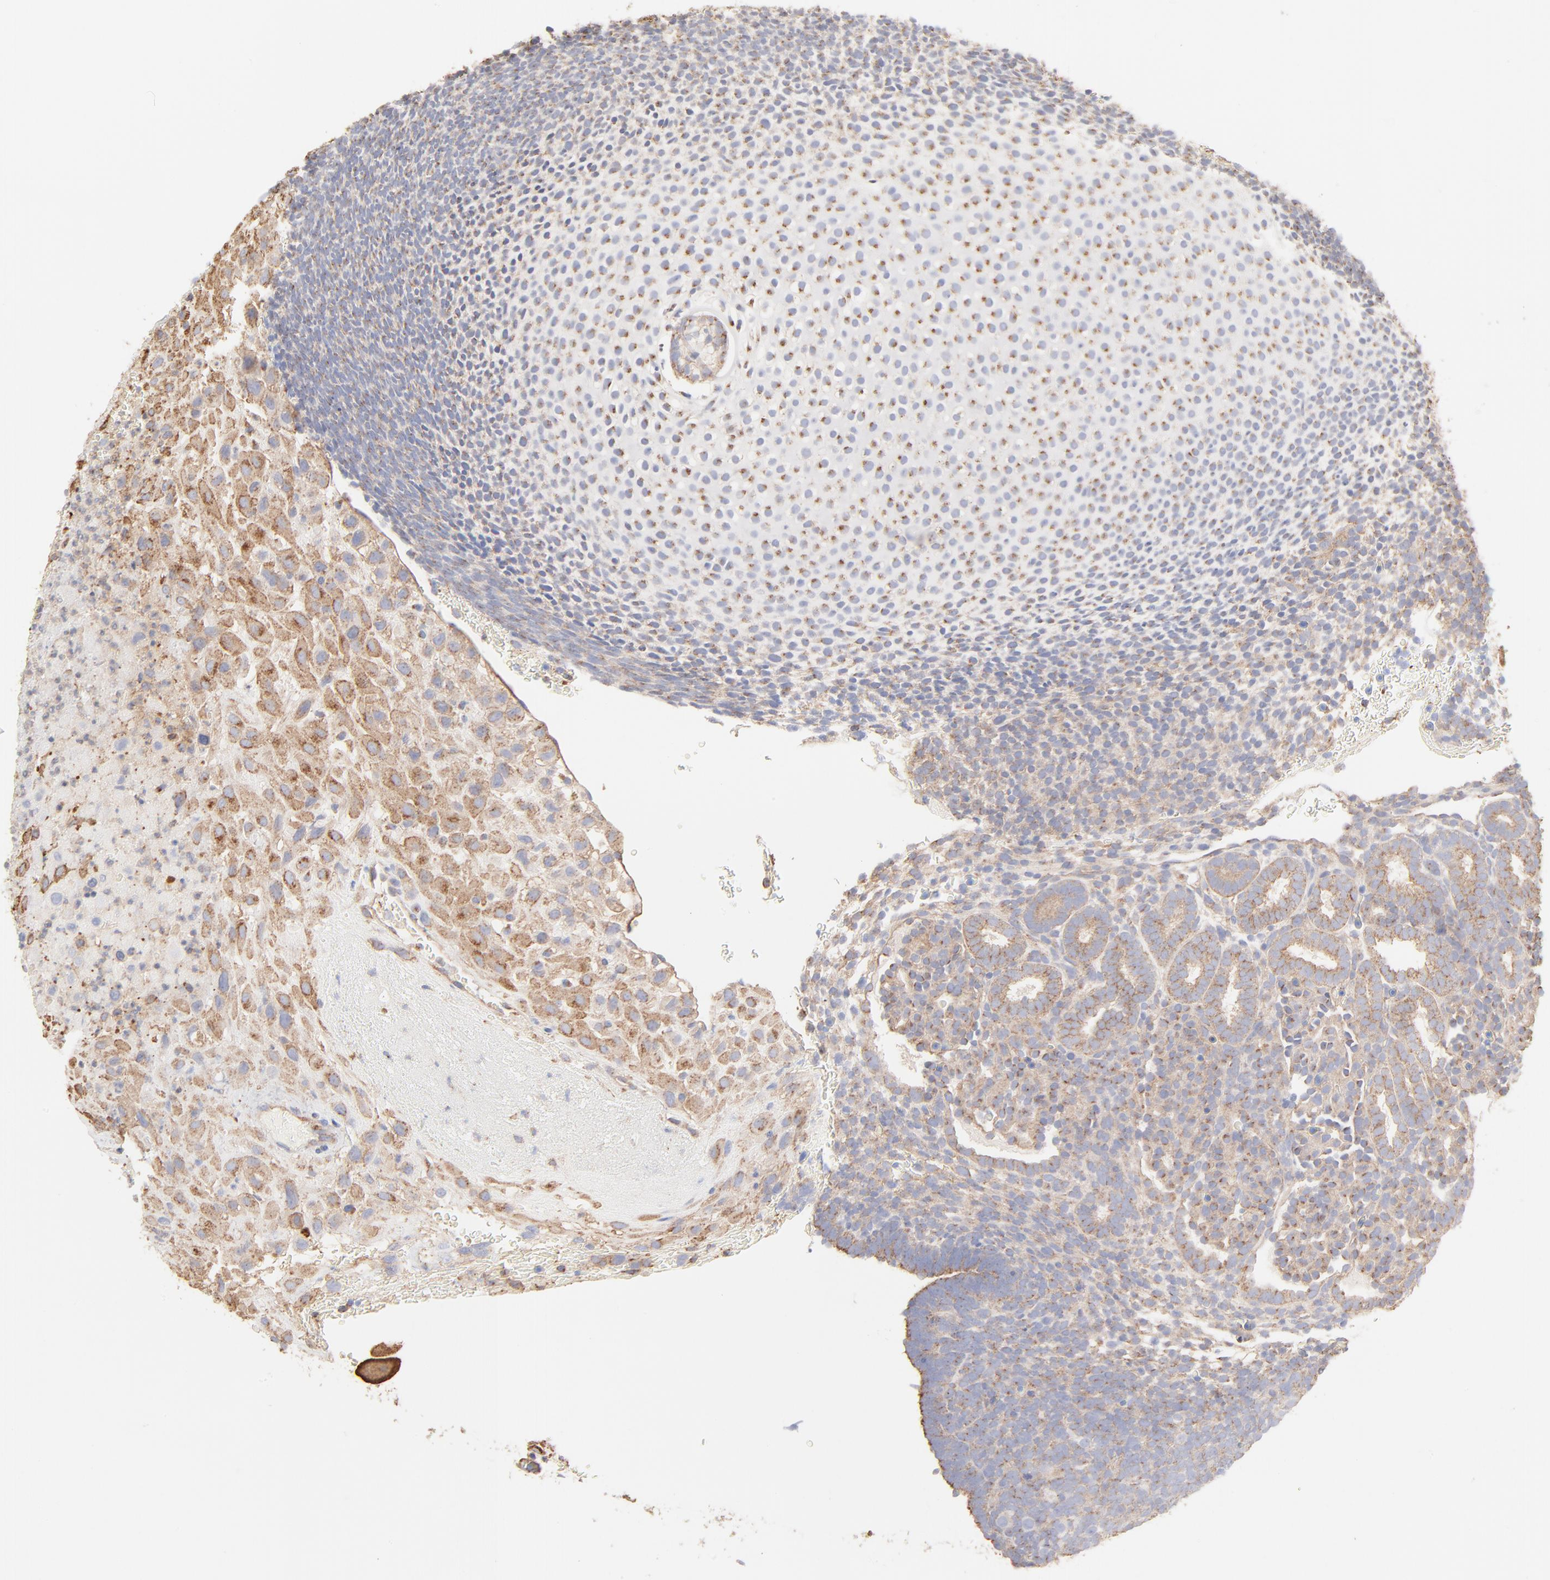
{"staining": {"intensity": "moderate", "quantity": ">75%", "location": "cytoplasmic/membranous"}, "tissue": "placenta", "cell_type": "Decidual cells", "image_type": "normal", "snomed": [{"axis": "morphology", "description": "Normal tissue, NOS"}, {"axis": "topography", "description": "Placenta"}], "caption": "An immunohistochemistry (IHC) image of unremarkable tissue is shown. Protein staining in brown shows moderate cytoplasmic/membranous positivity in placenta within decidual cells. The protein of interest is stained brown, and the nuclei are stained in blue (DAB (3,3'-diaminobenzidine) IHC with brightfield microscopy, high magnification).", "gene": "CLTB", "patient": {"sex": "female", "age": 19}}